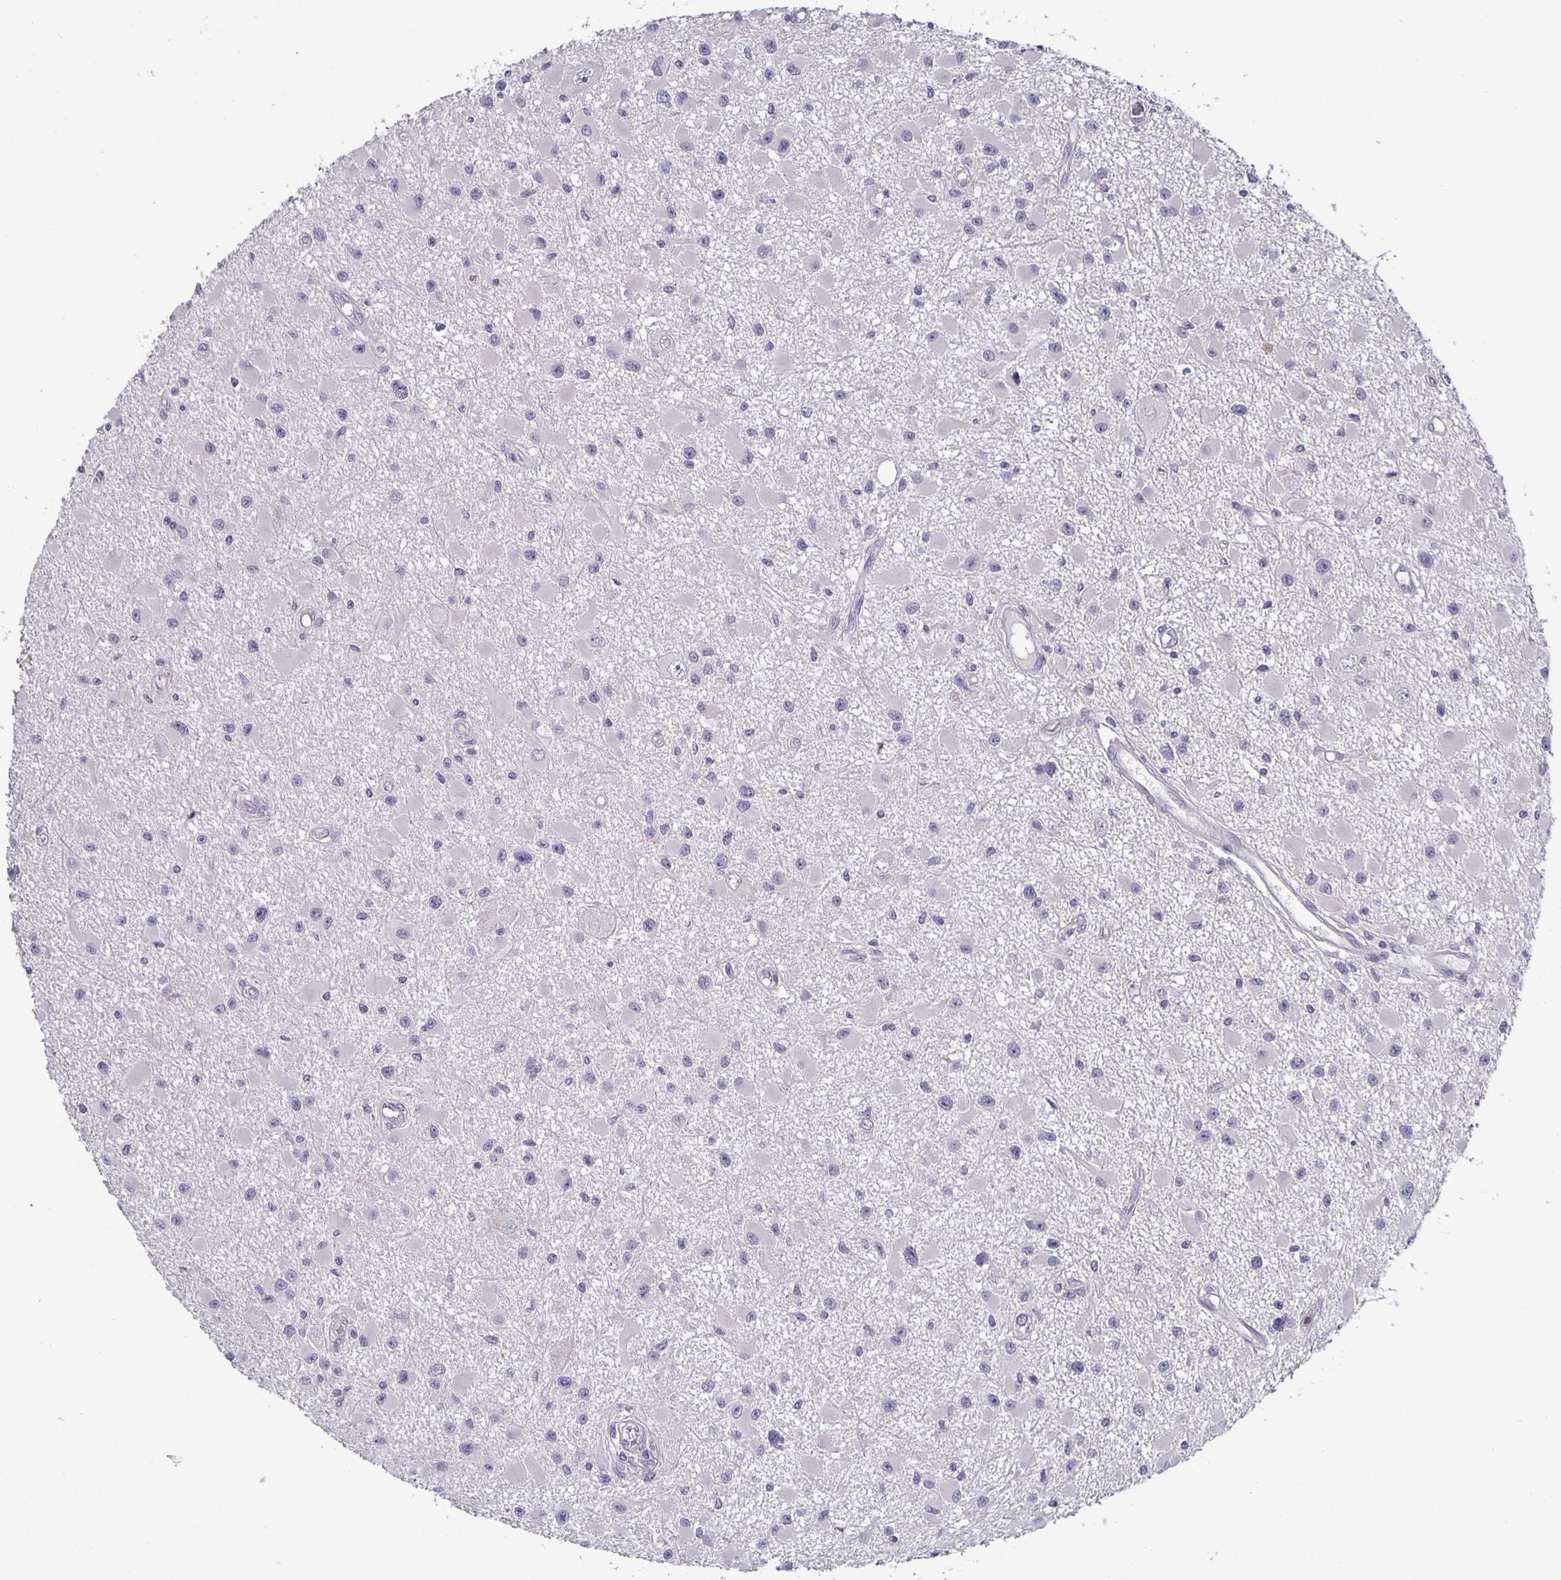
{"staining": {"intensity": "negative", "quantity": "none", "location": "none"}, "tissue": "glioma", "cell_type": "Tumor cells", "image_type": "cancer", "snomed": [{"axis": "morphology", "description": "Glioma, malignant, High grade"}, {"axis": "topography", "description": "Brain"}], "caption": "High power microscopy photomicrograph of an immunohistochemistry (IHC) image of high-grade glioma (malignant), revealing no significant positivity in tumor cells.", "gene": "GDF15", "patient": {"sex": "male", "age": 54}}